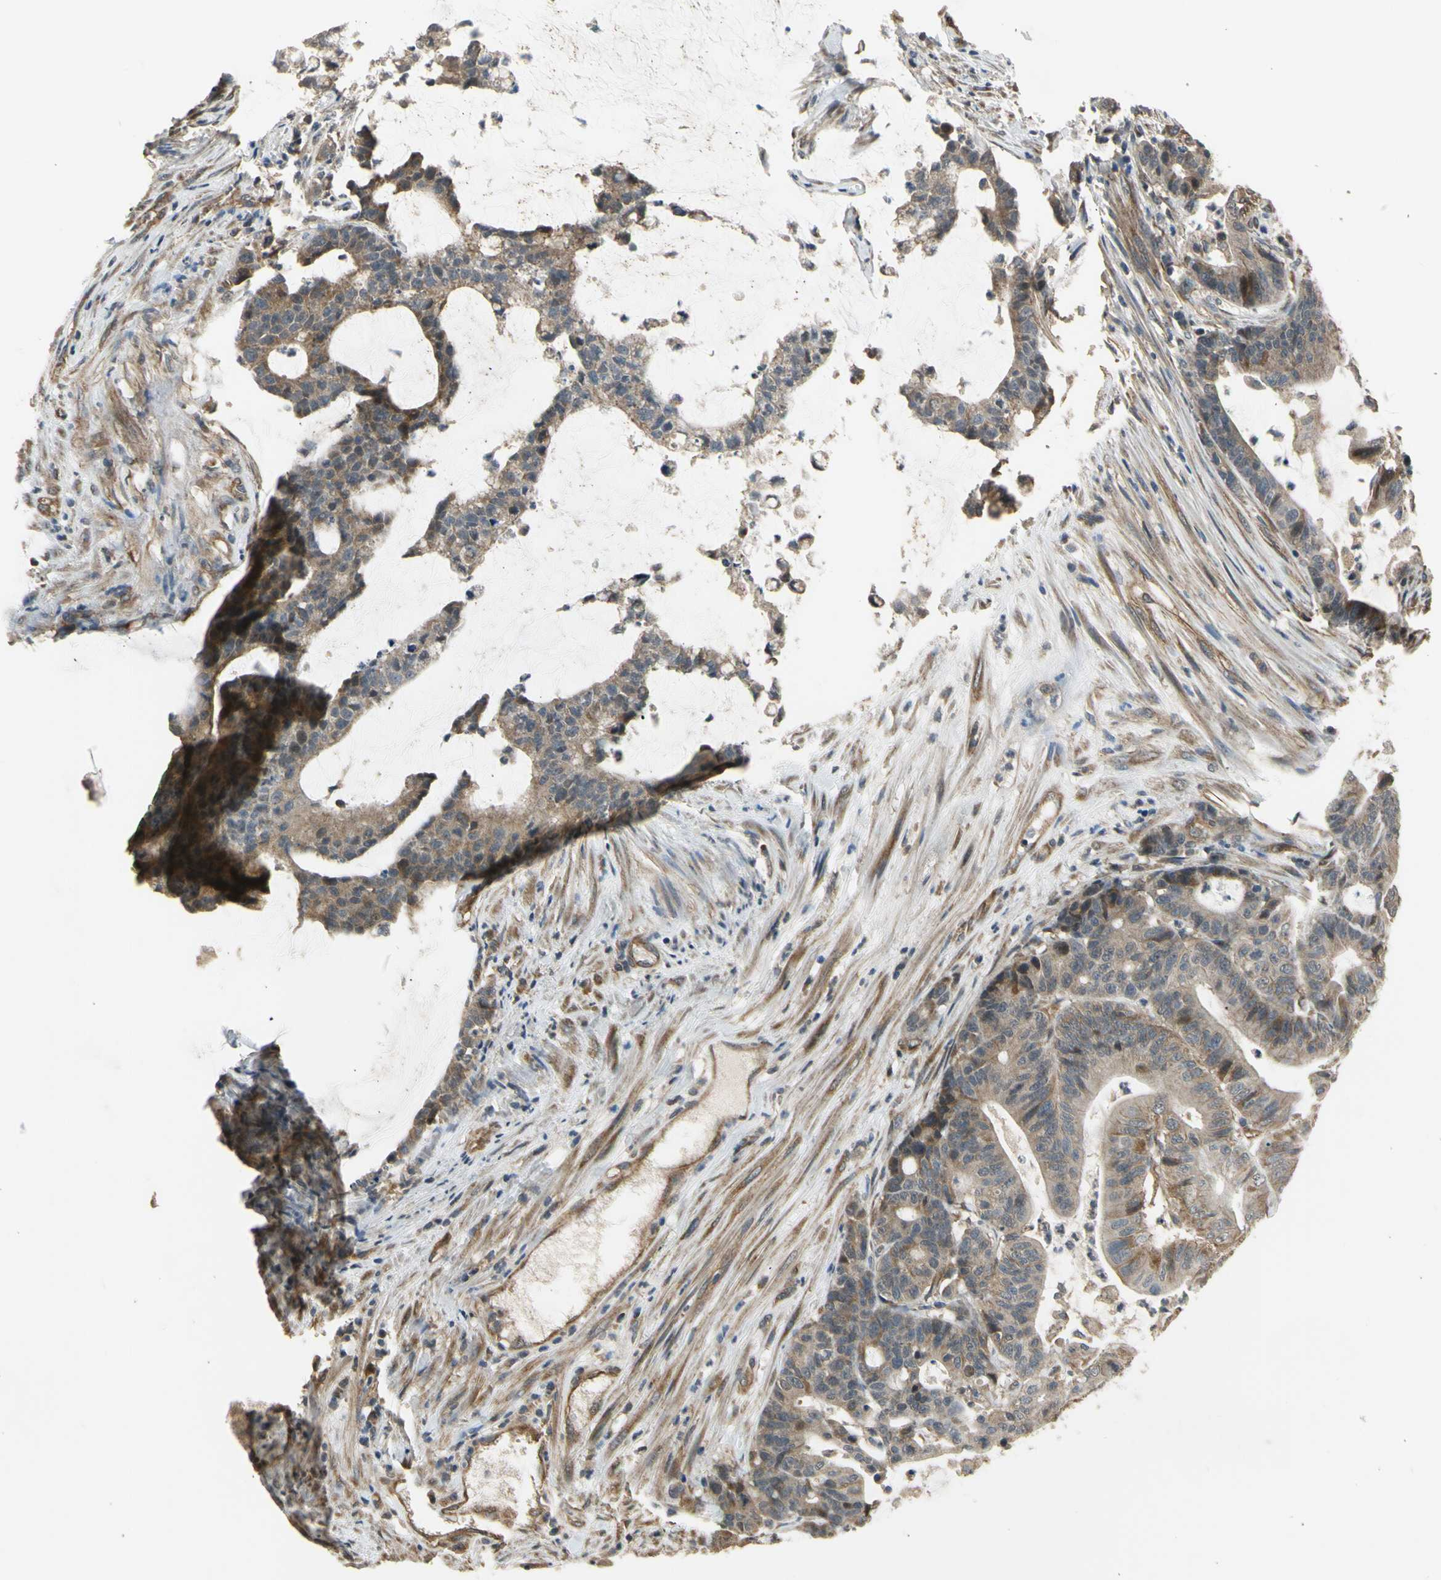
{"staining": {"intensity": "moderate", "quantity": ">75%", "location": "cytoplasmic/membranous"}, "tissue": "colorectal cancer", "cell_type": "Tumor cells", "image_type": "cancer", "snomed": [{"axis": "morphology", "description": "Adenocarcinoma, NOS"}, {"axis": "topography", "description": "Colon"}], "caption": "IHC staining of colorectal cancer (adenocarcinoma), which displays medium levels of moderate cytoplasmic/membranous expression in approximately >75% of tumor cells indicating moderate cytoplasmic/membranous protein expression. The staining was performed using DAB (brown) for protein detection and nuclei were counterstained in hematoxylin (blue).", "gene": "EFNB2", "patient": {"sex": "female", "age": 84}}